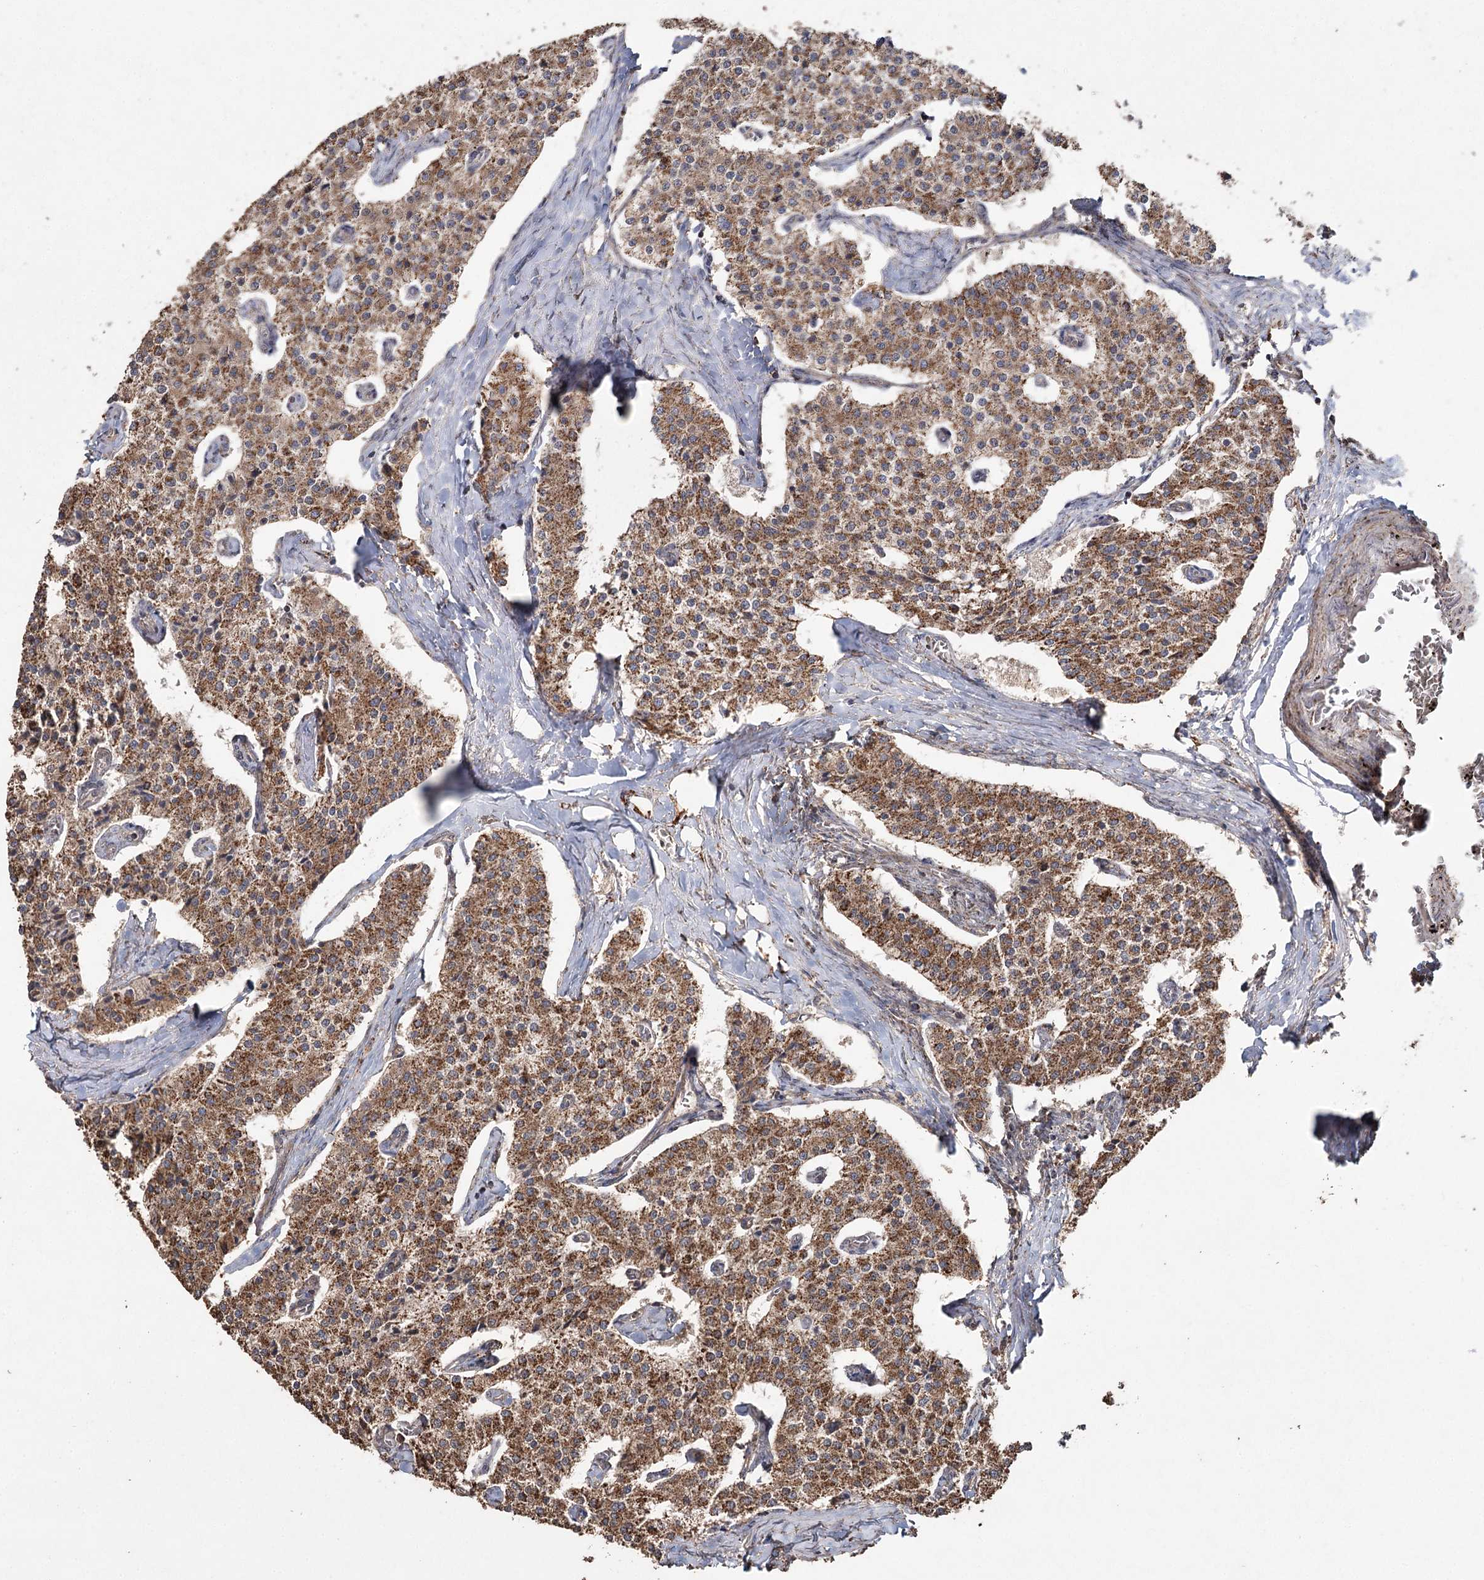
{"staining": {"intensity": "moderate", "quantity": ">75%", "location": "cytoplasmic/membranous"}, "tissue": "carcinoid", "cell_type": "Tumor cells", "image_type": "cancer", "snomed": [{"axis": "morphology", "description": "Carcinoid, malignant, NOS"}, {"axis": "topography", "description": "Colon"}], "caption": "The histopathology image exhibits staining of carcinoid, revealing moderate cytoplasmic/membranous protein staining (brown color) within tumor cells.", "gene": "SLF2", "patient": {"sex": "female", "age": 52}}